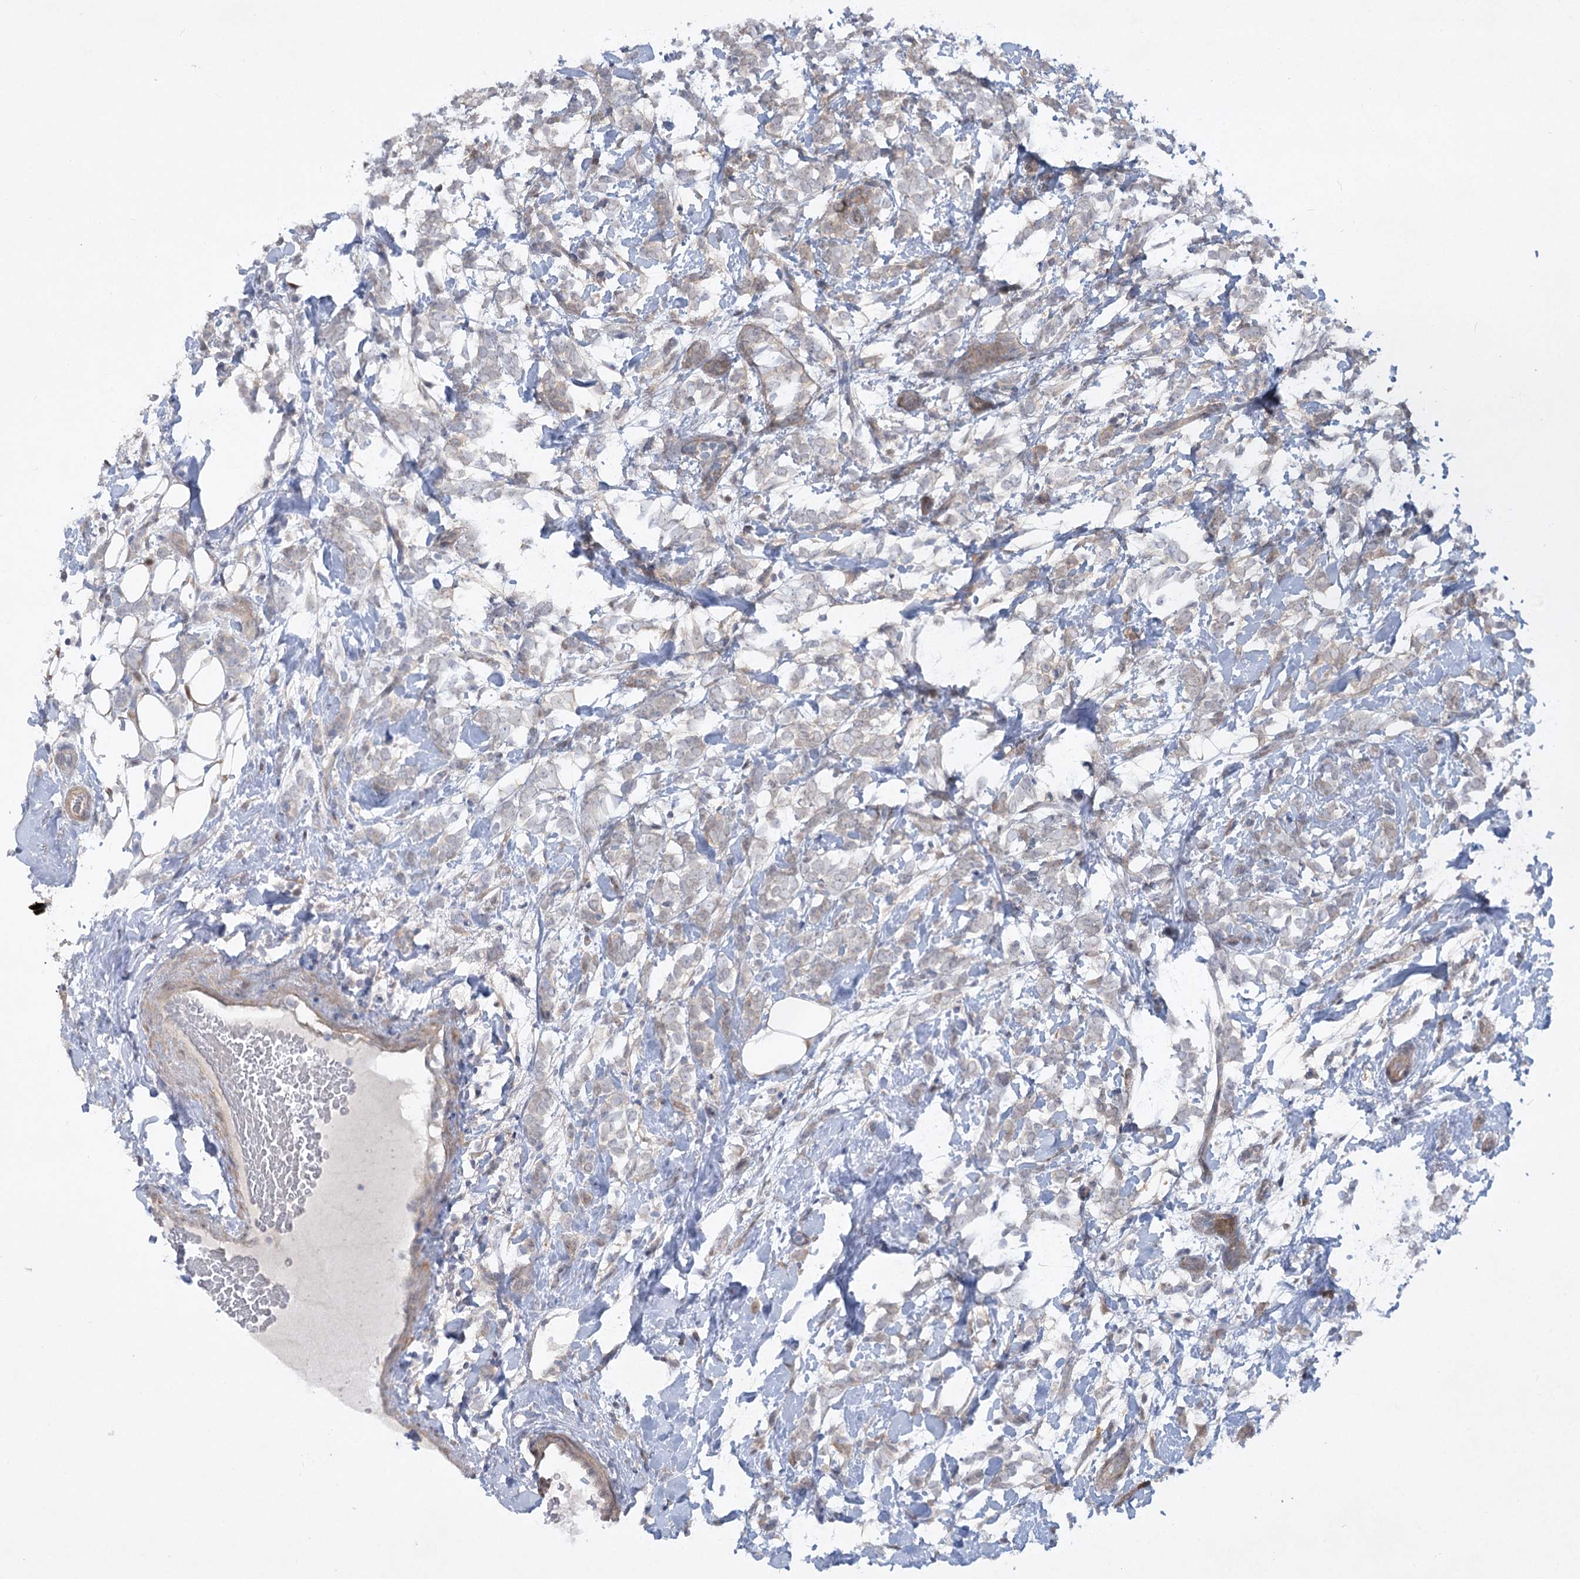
{"staining": {"intensity": "negative", "quantity": "none", "location": "none"}, "tissue": "breast cancer", "cell_type": "Tumor cells", "image_type": "cancer", "snomed": [{"axis": "morphology", "description": "Normal tissue, NOS"}, {"axis": "morphology", "description": "Lobular carcinoma"}, {"axis": "topography", "description": "Breast"}], "caption": "Immunohistochemistry (IHC) photomicrograph of human lobular carcinoma (breast) stained for a protein (brown), which shows no positivity in tumor cells.", "gene": "AAMDC", "patient": {"sex": "female", "age": 47}}